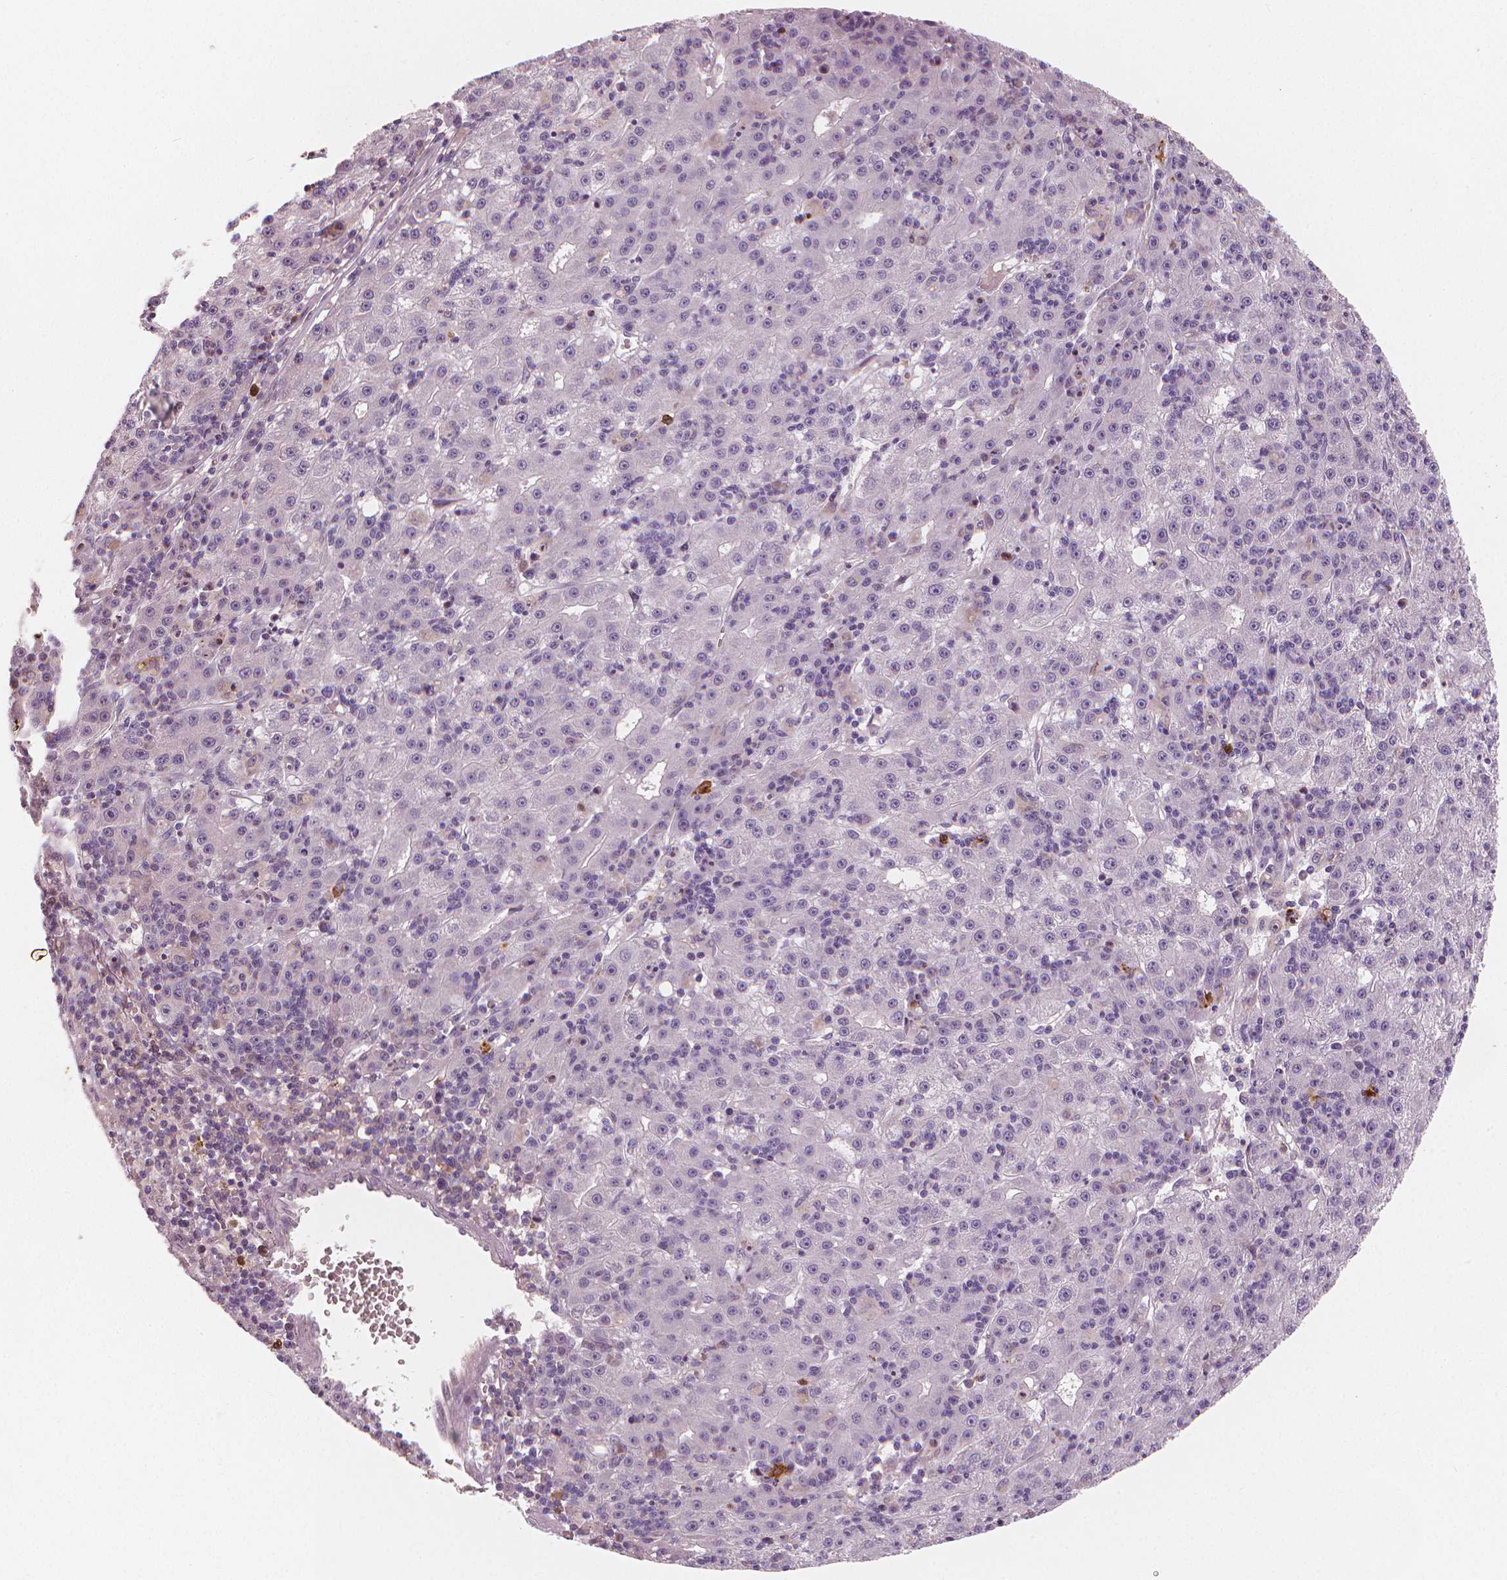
{"staining": {"intensity": "negative", "quantity": "none", "location": "none"}, "tissue": "liver cancer", "cell_type": "Tumor cells", "image_type": "cancer", "snomed": [{"axis": "morphology", "description": "Carcinoma, Hepatocellular, NOS"}, {"axis": "topography", "description": "Liver"}], "caption": "The immunohistochemistry (IHC) image has no significant staining in tumor cells of liver hepatocellular carcinoma tissue.", "gene": "RNASE7", "patient": {"sex": "male", "age": 76}}